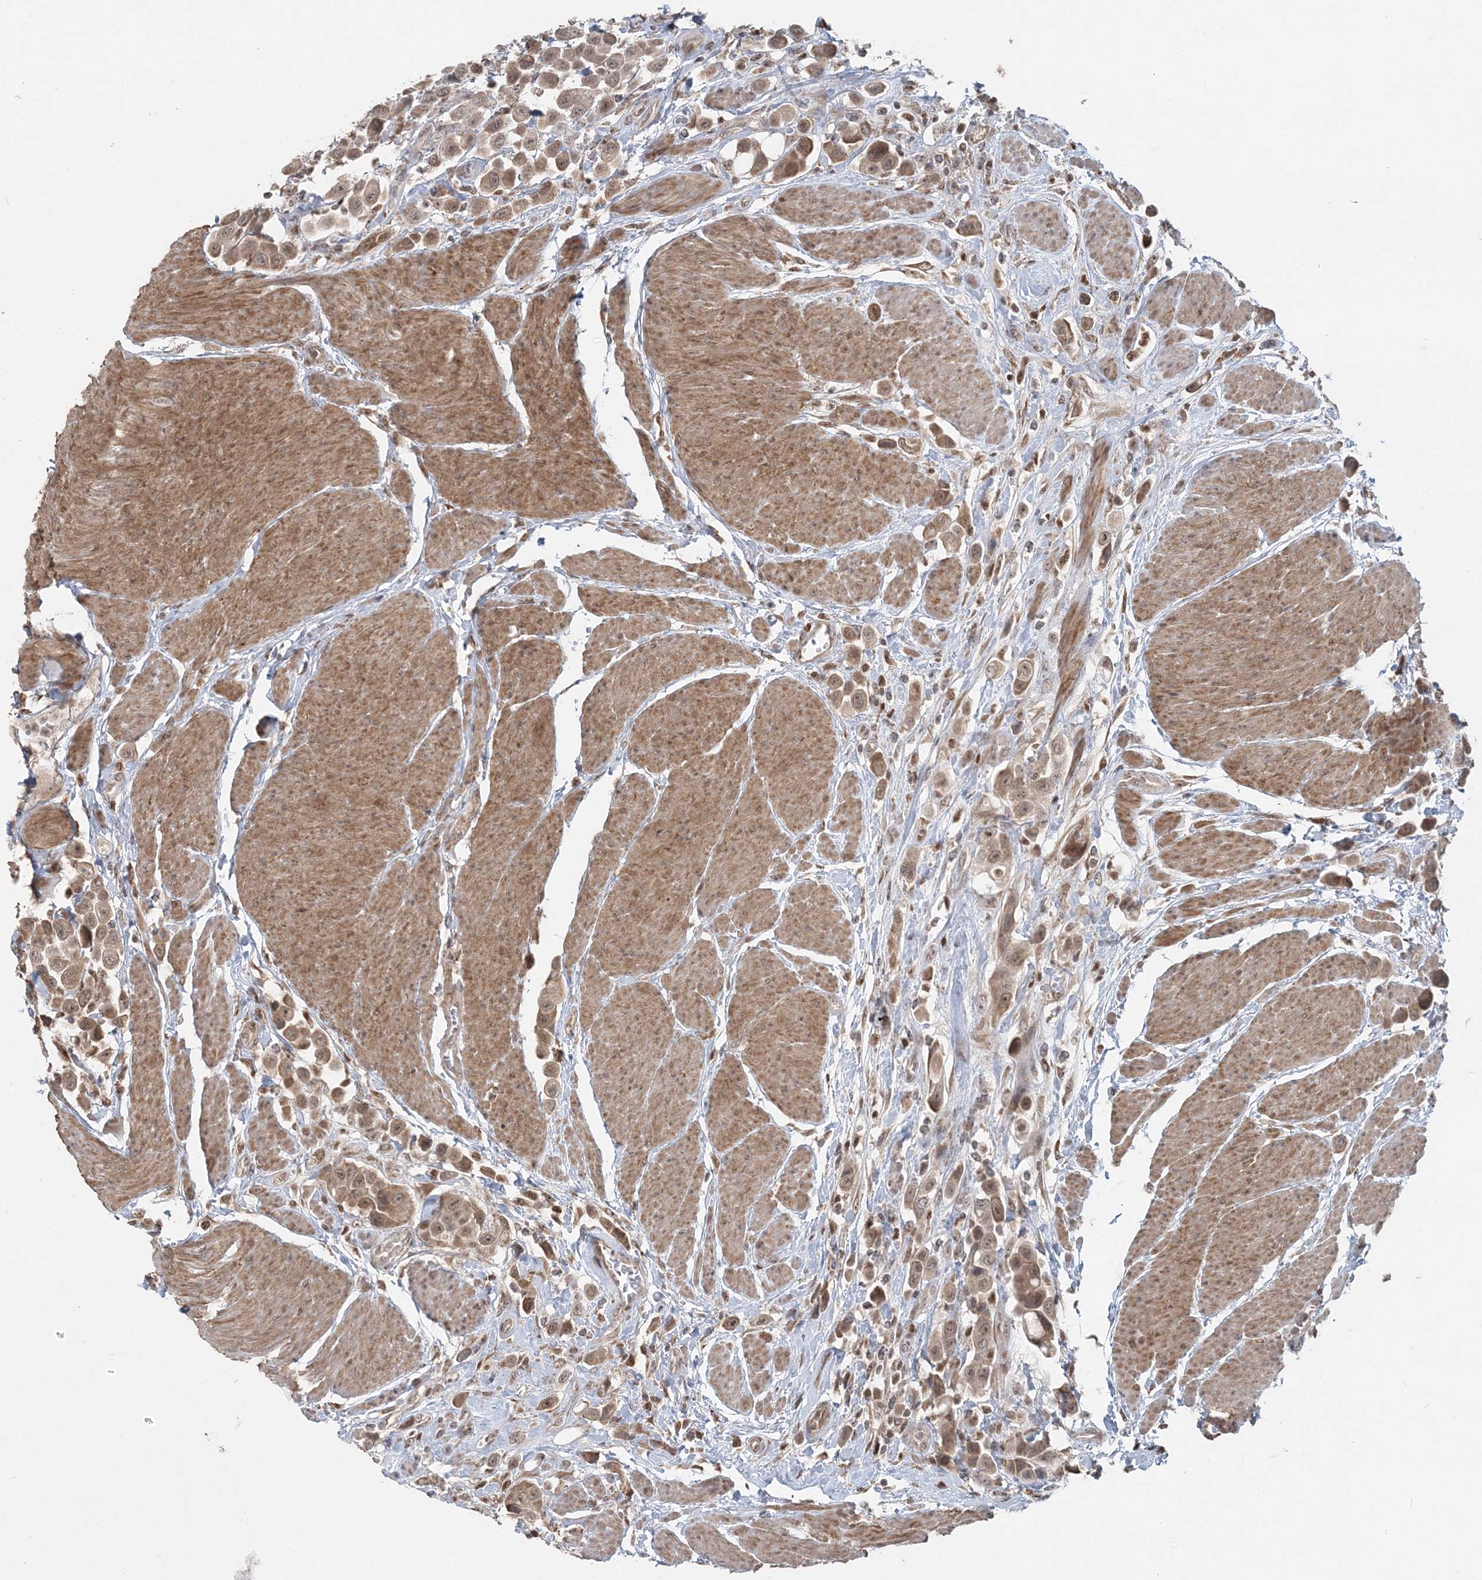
{"staining": {"intensity": "moderate", "quantity": ">75%", "location": "nuclear"}, "tissue": "urothelial cancer", "cell_type": "Tumor cells", "image_type": "cancer", "snomed": [{"axis": "morphology", "description": "Urothelial carcinoma, High grade"}, {"axis": "topography", "description": "Urinary bladder"}], "caption": "A high-resolution image shows immunohistochemistry staining of high-grade urothelial carcinoma, which shows moderate nuclear expression in about >75% of tumor cells.", "gene": "SLU7", "patient": {"sex": "male", "age": 50}}